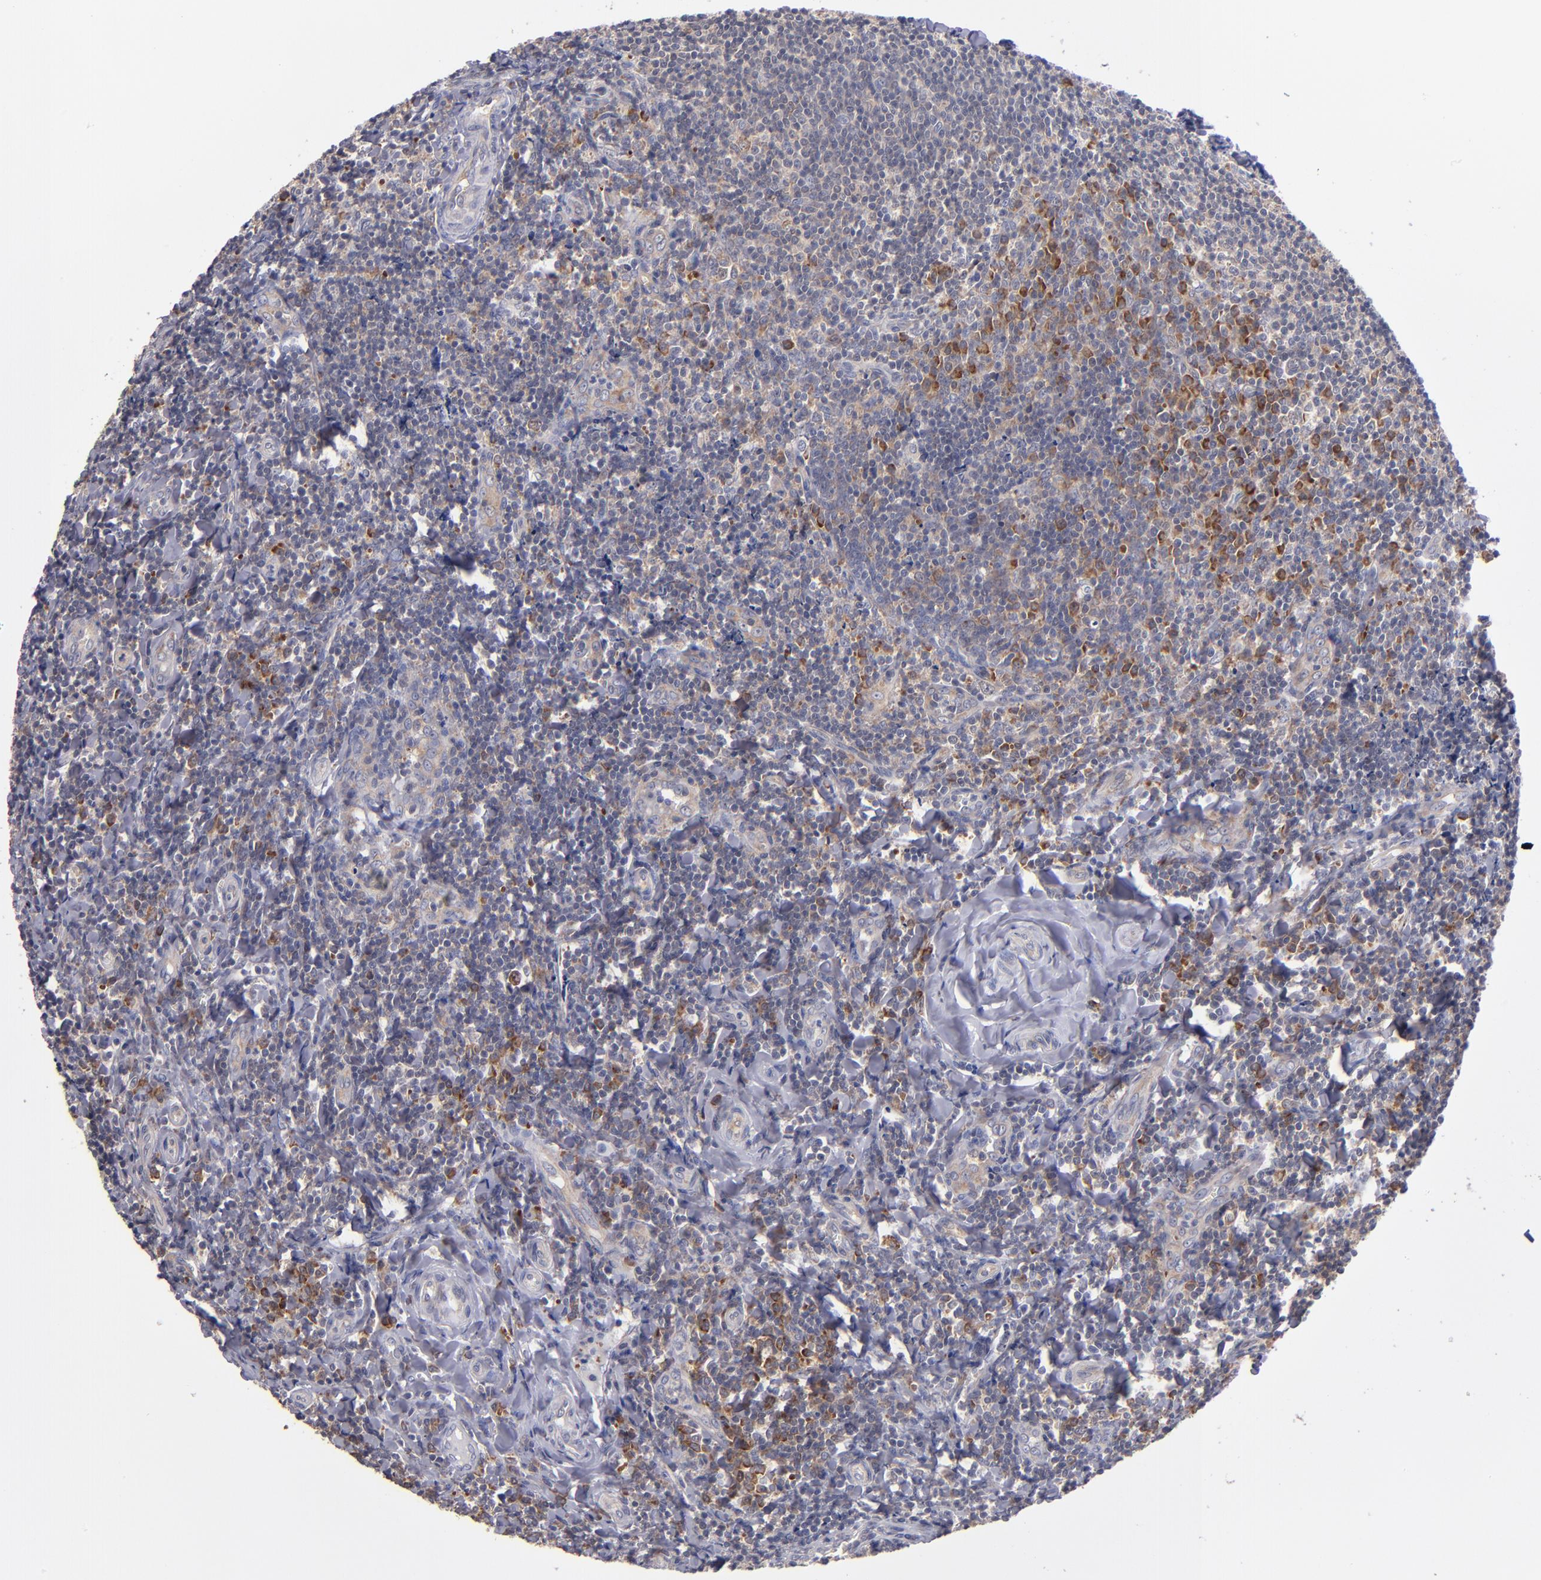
{"staining": {"intensity": "moderate", "quantity": "25%-75%", "location": "cytoplasmic/membranous"}, "tissue": "tonsil", "cell_type": "Germinal center cells", "image_type": "normal", "snomed": [{"axis": "morphology", "description": "Normal tissue, NOS"}, {"axis": "topography", "description": "Tonsil"}], "caption": "Immunohistochemistry (IHC) of normal human tonsil demonstrates medium levels of moderate cytoplasmic/membranous expression in approximately 25%-75% of germinal center cells.", "gene": "EIF3L", "patient": {"sex": "male", "age": 20}}